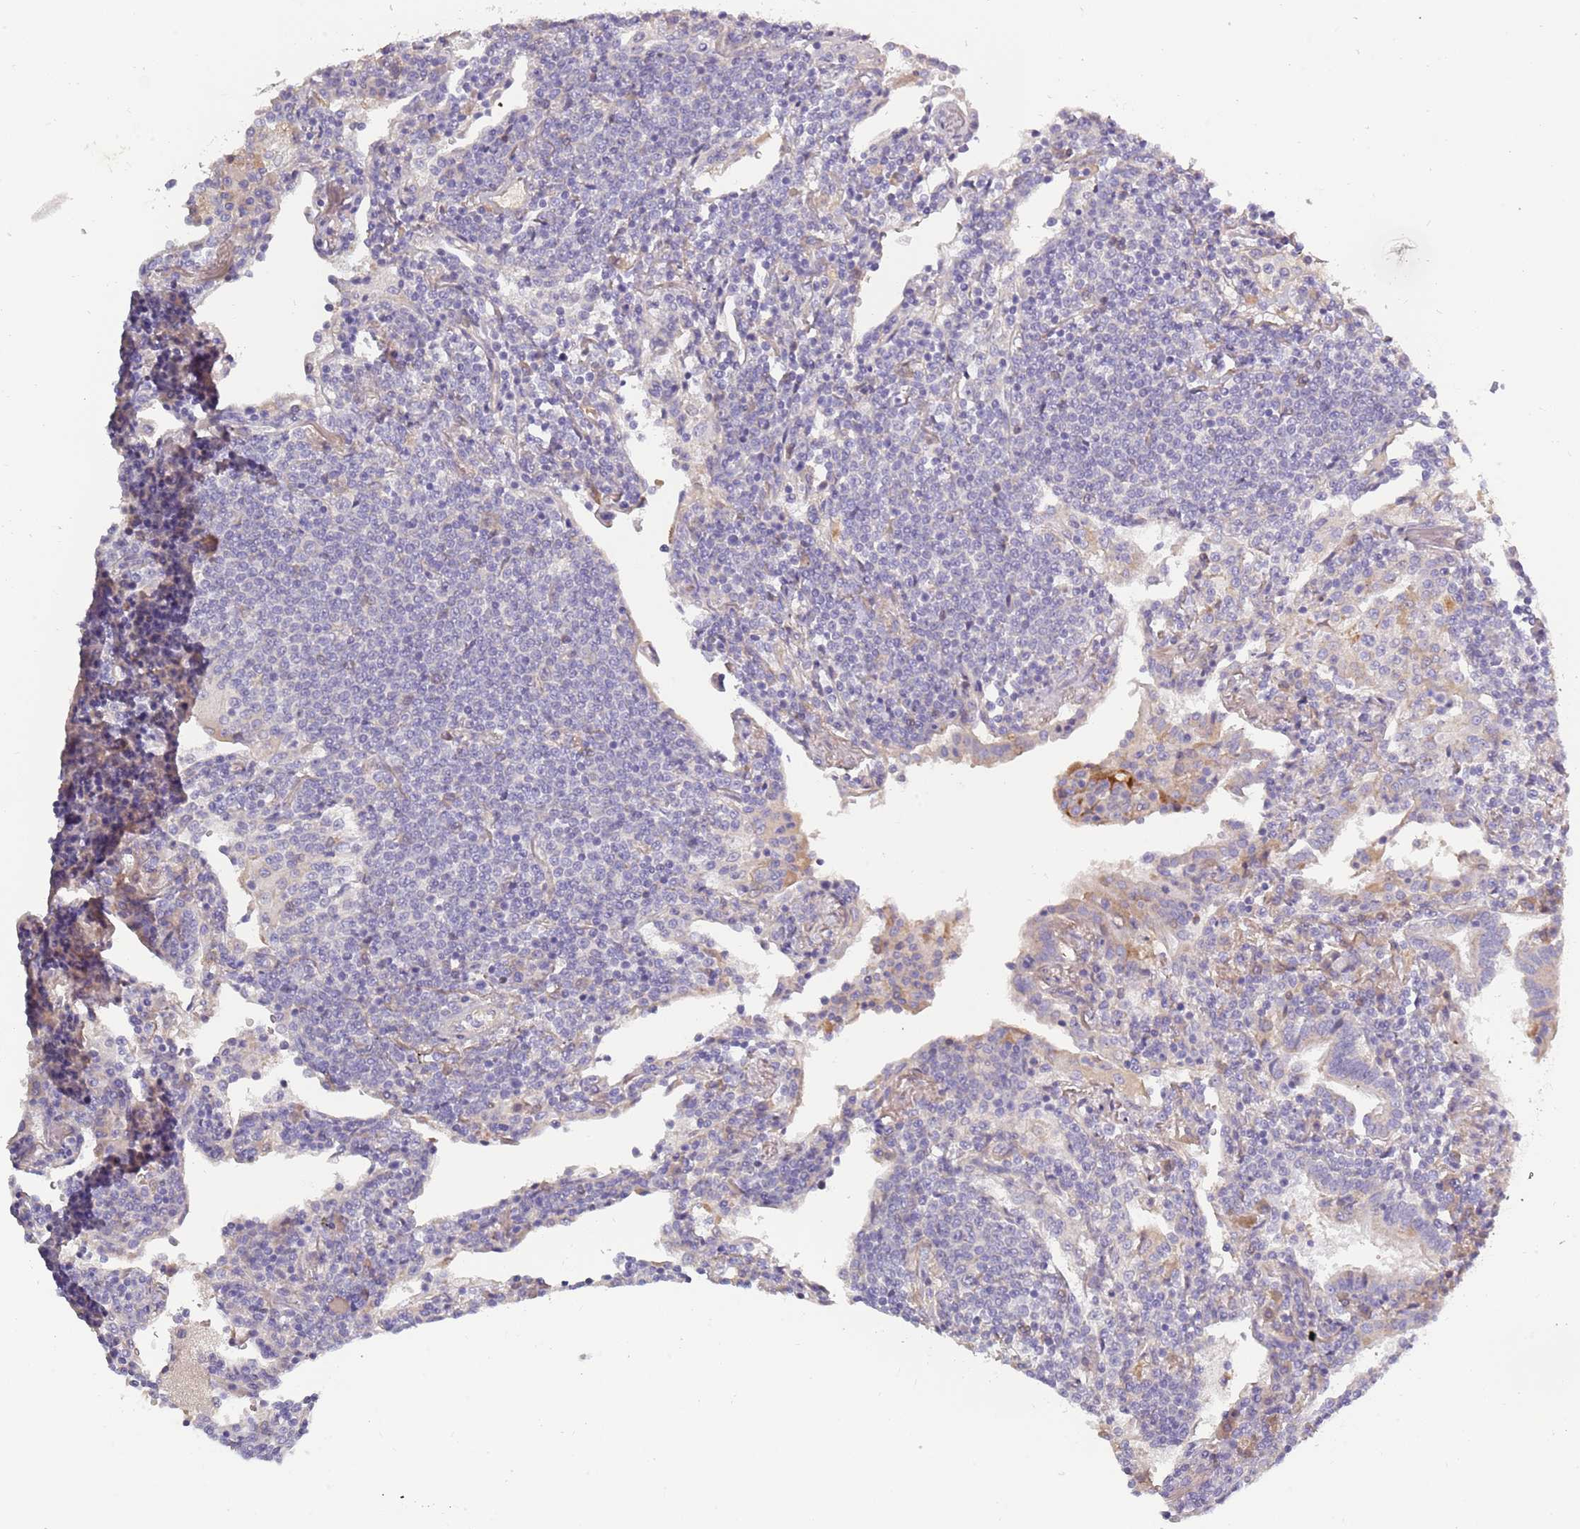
{"staining": {"intensity": "negative", "quantity": "none", "location": "none"}, "tissue": "lymphoma", "cell_type": "Tumor cells", "image_type": "cancer", "snomed": [{"axis": "morphology", "description": "Malignant lymphoma, non-Hodgkin's type, Low grade"}, {"axis": "topography", "description": "Lung"}], "caption": "The photomicrograph reveals no staining of tumor cells in malignant lymphoma, non-Hodgkin's type (low-grade).", "gene": "TNFRSF6B", "patient": {"sex": "female", "age": 71}}